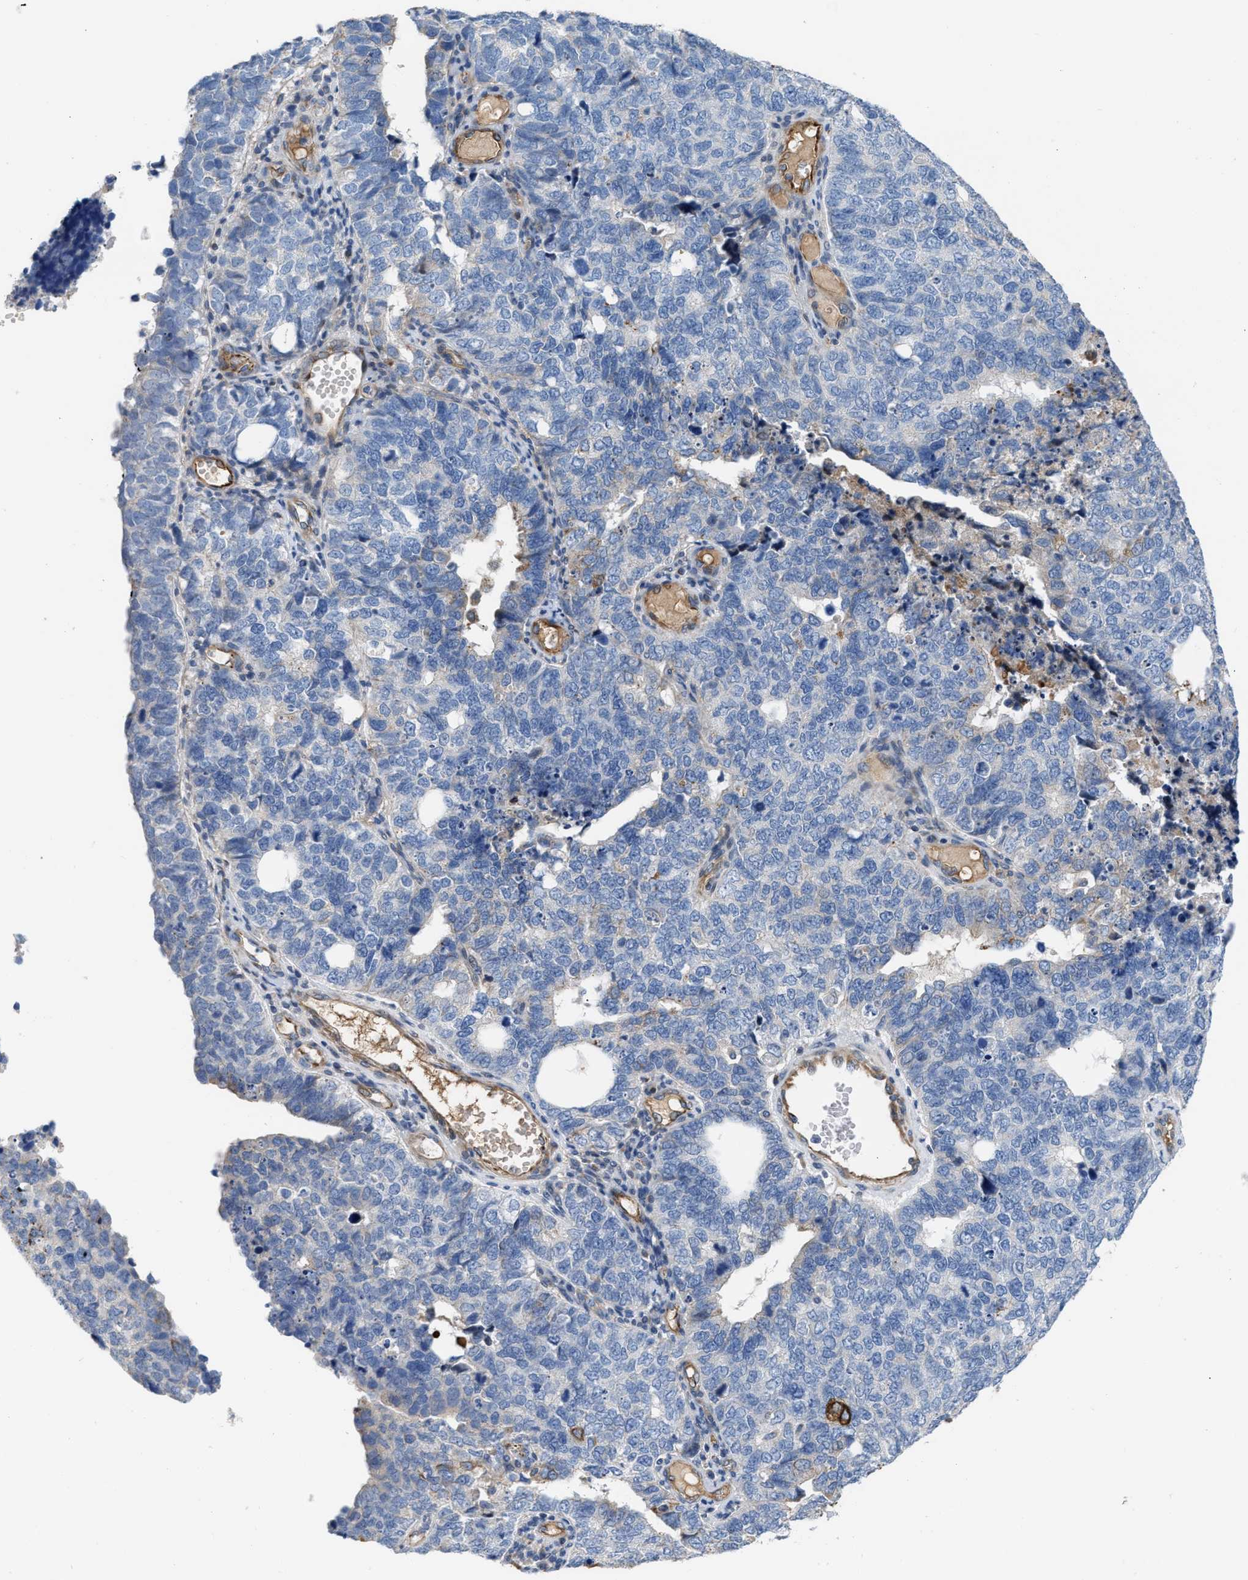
{"staining": {"intensity": "negative", "quantity": "none", "location": "none"}, "tissue": "cervical cancer", "cell_type": "Tumor cells", "image_type": "cancer", "snomed": [{"axis": "morphology", "description": "Squamous cell carcinoma, NOS"}, {"axis": "topography", "description": "Cervix"}], "caption": "A histopathology image of cervical squamous cell carcinoma stained for a protein exhibits no brown staining in tumor cells.", "gene": "TFPI", "patient": {"sex": "female", "age": 63}}